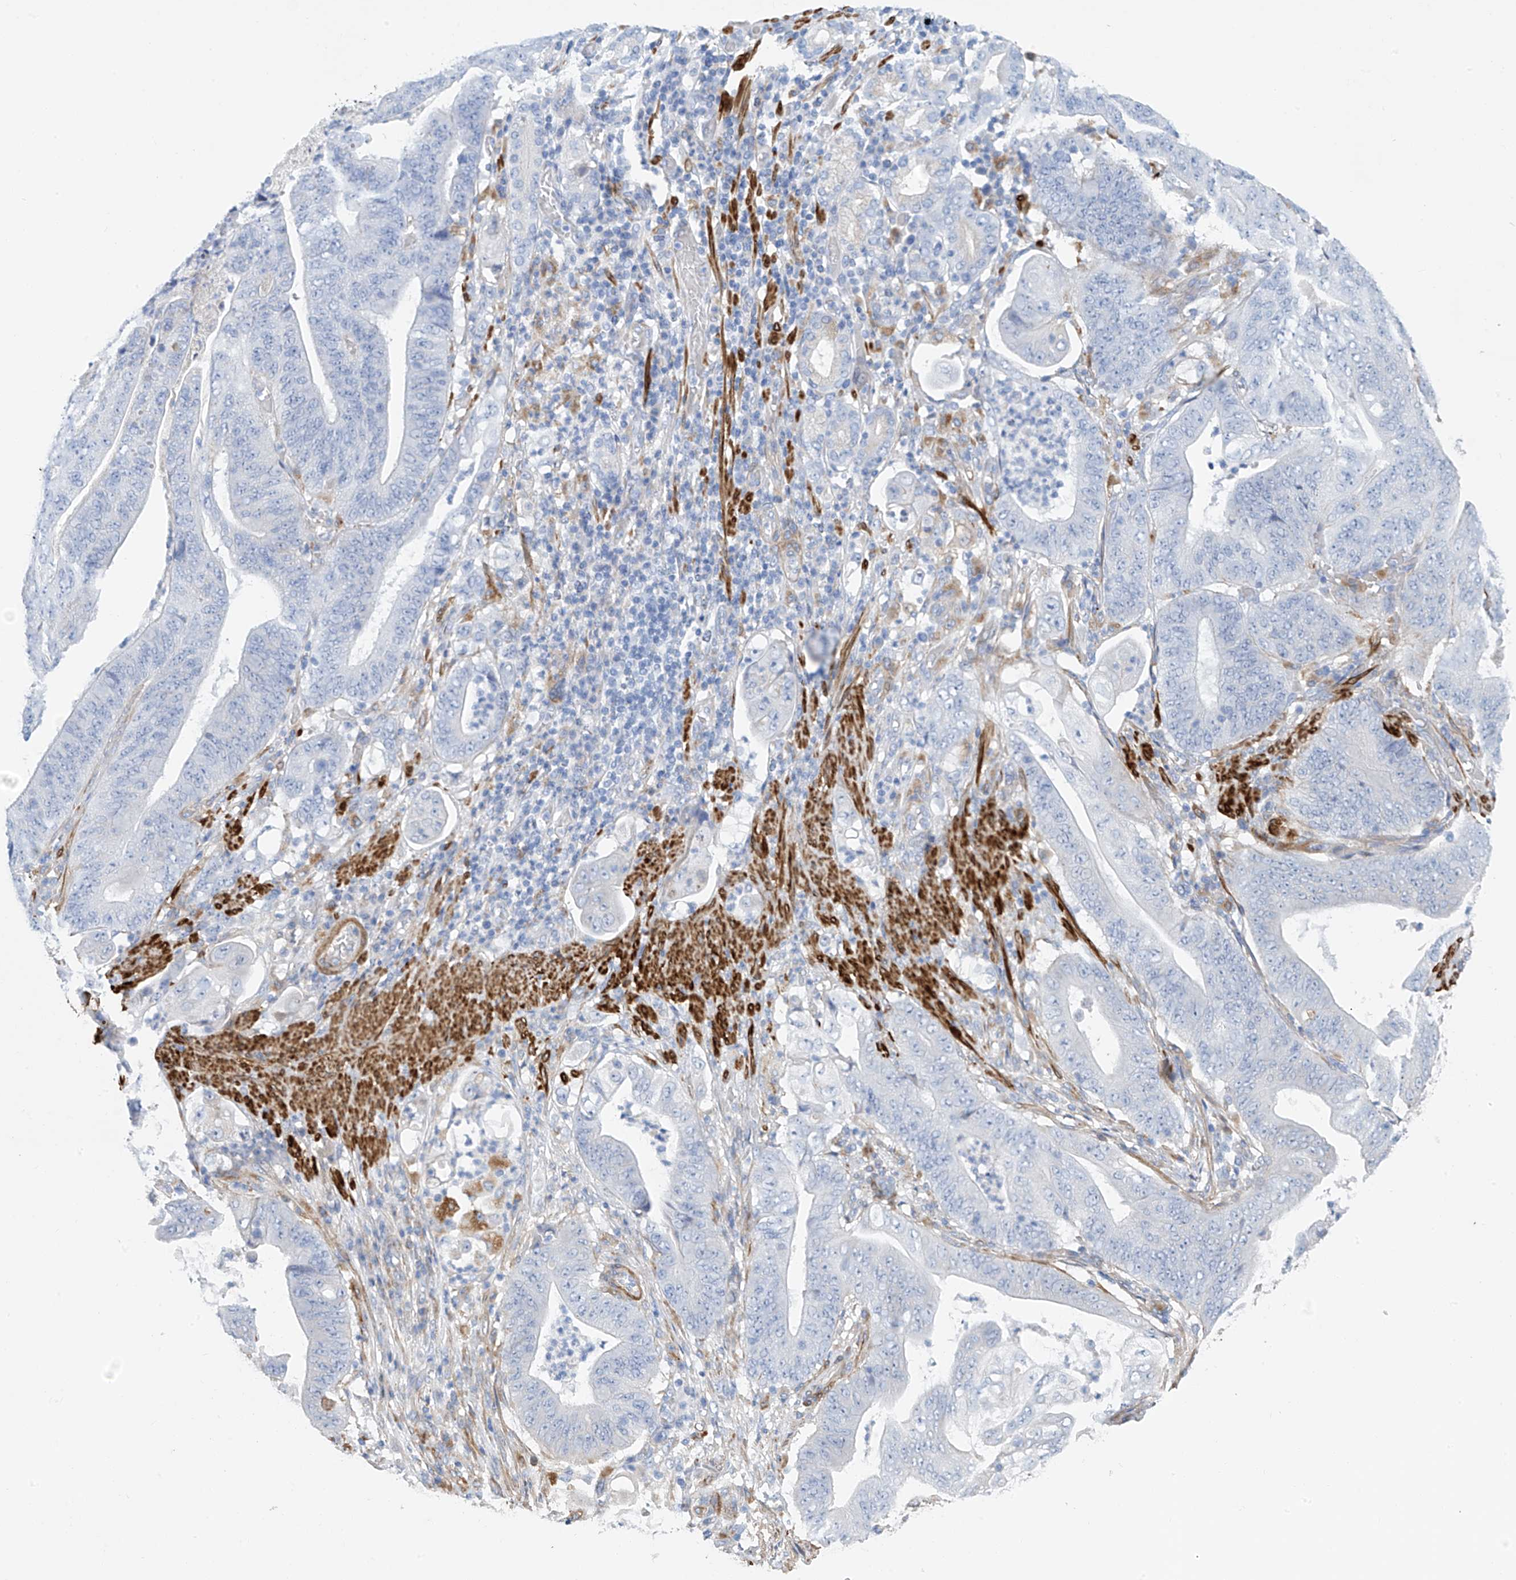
{"staining": {"intensity": "negative", "quantity": "none", "location": "none"}, "tissue": "stomach cancer", "cell_type": "Tumor cells", "image_type": "cancer", "snomed": [{"axis": "morphology", "description": "Adenocarcinoma, NOS"}, {"axis": "topography", "description": "Stomach"}], "caption": "Tumor cells show no significant staining in stomach cancer (adenocarcinoma).", "gene": "GLMP", "patient": {"sex": "female", "age": 73}}